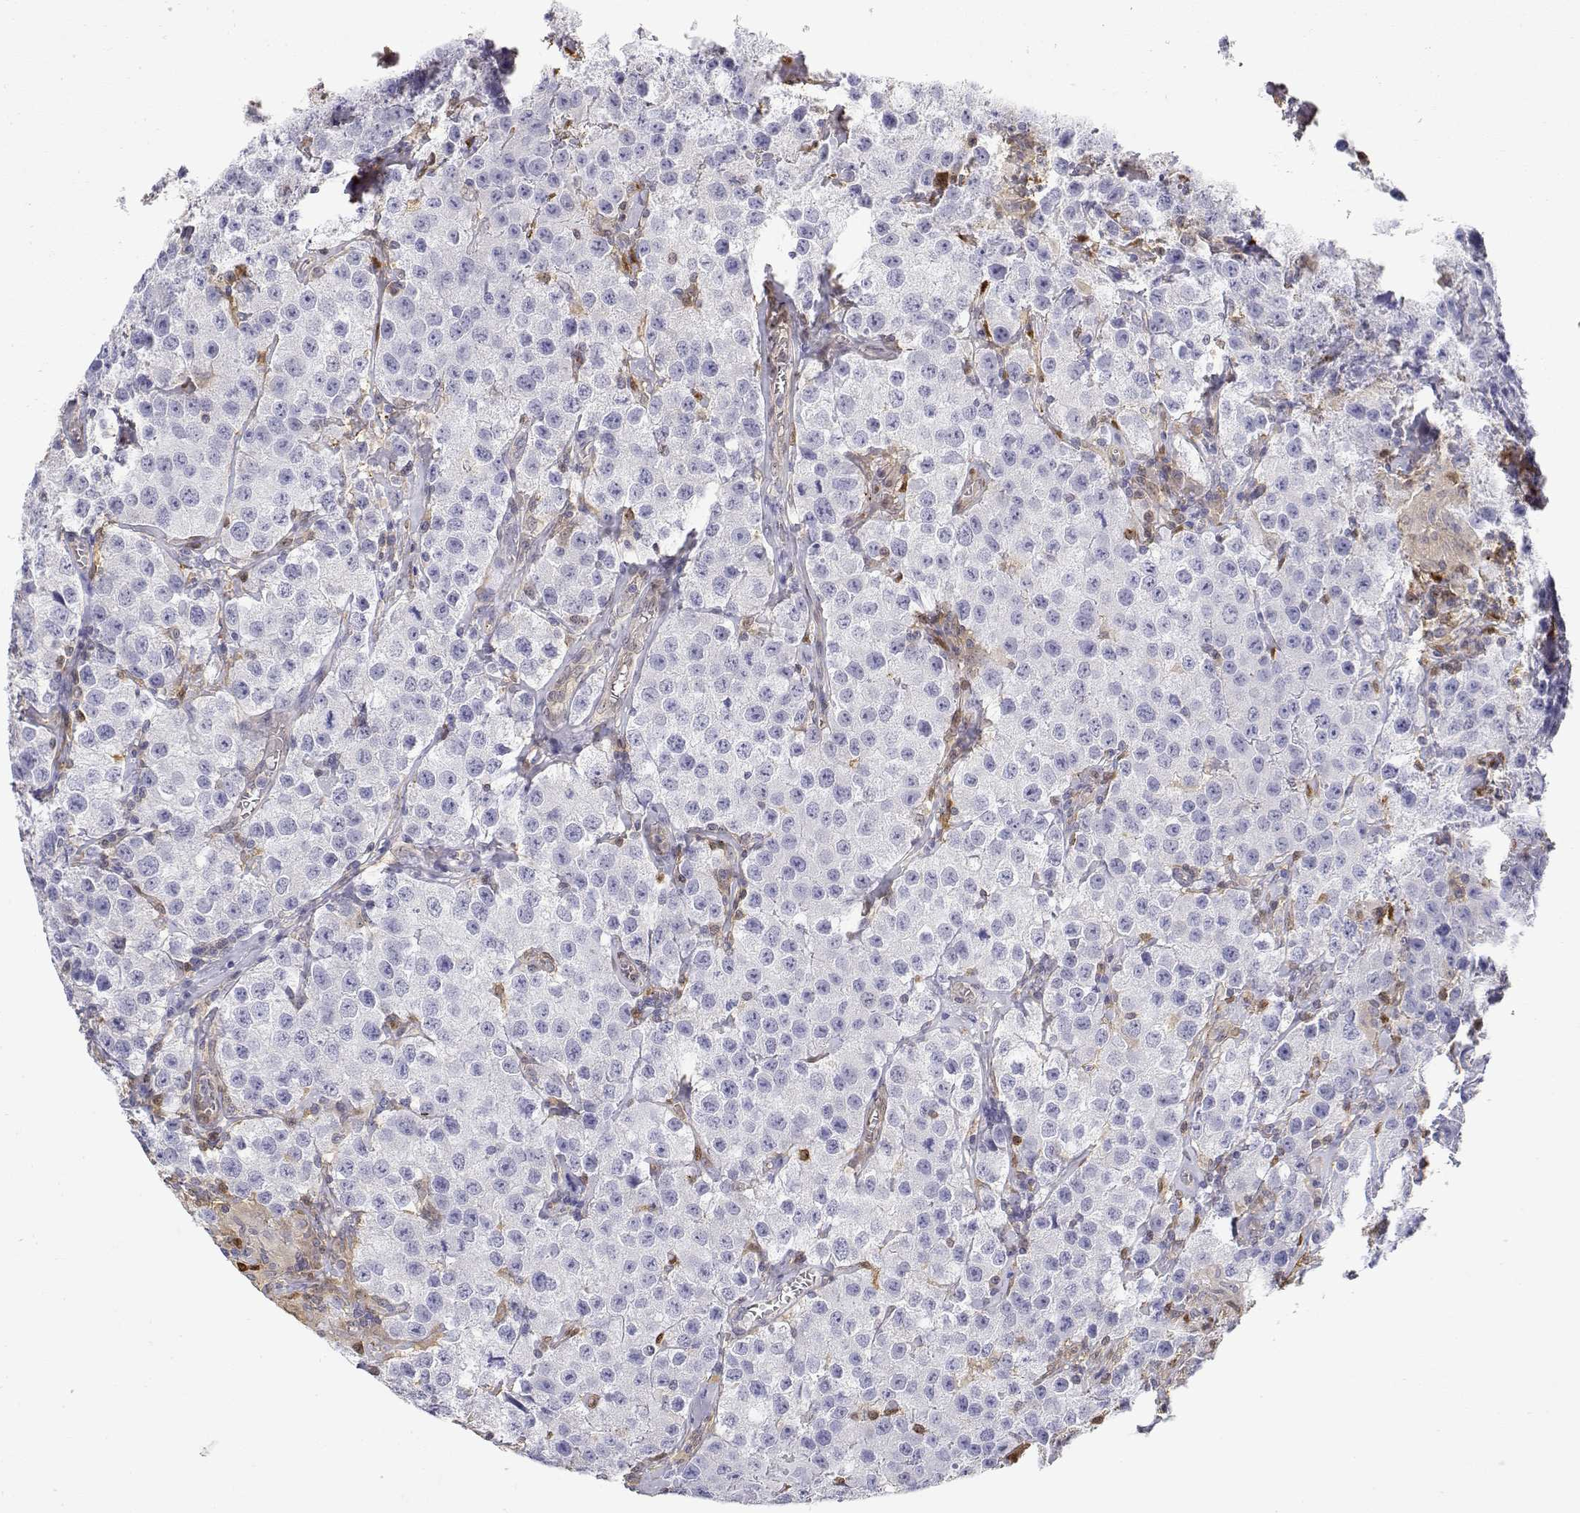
{"staining": {"intensity": "negative", "quantity": "none", "location": "none"}, "tissue": "testis cancer", "cell_type": "Tumor cells", "image_type": "cancer", "snomed": [{"axis": "morphology", "description": "Seminoma, NOS"}, {"axis": "topography", "description": "Testis"}], "caption": "IHC histopathology image of neoplastic tissue: human seminoma (testis) stained with DAB demonstrates no significant protein staining in tumor cells.", "gene": "ADA", "patient": {"sex": "male", "age": 52}}